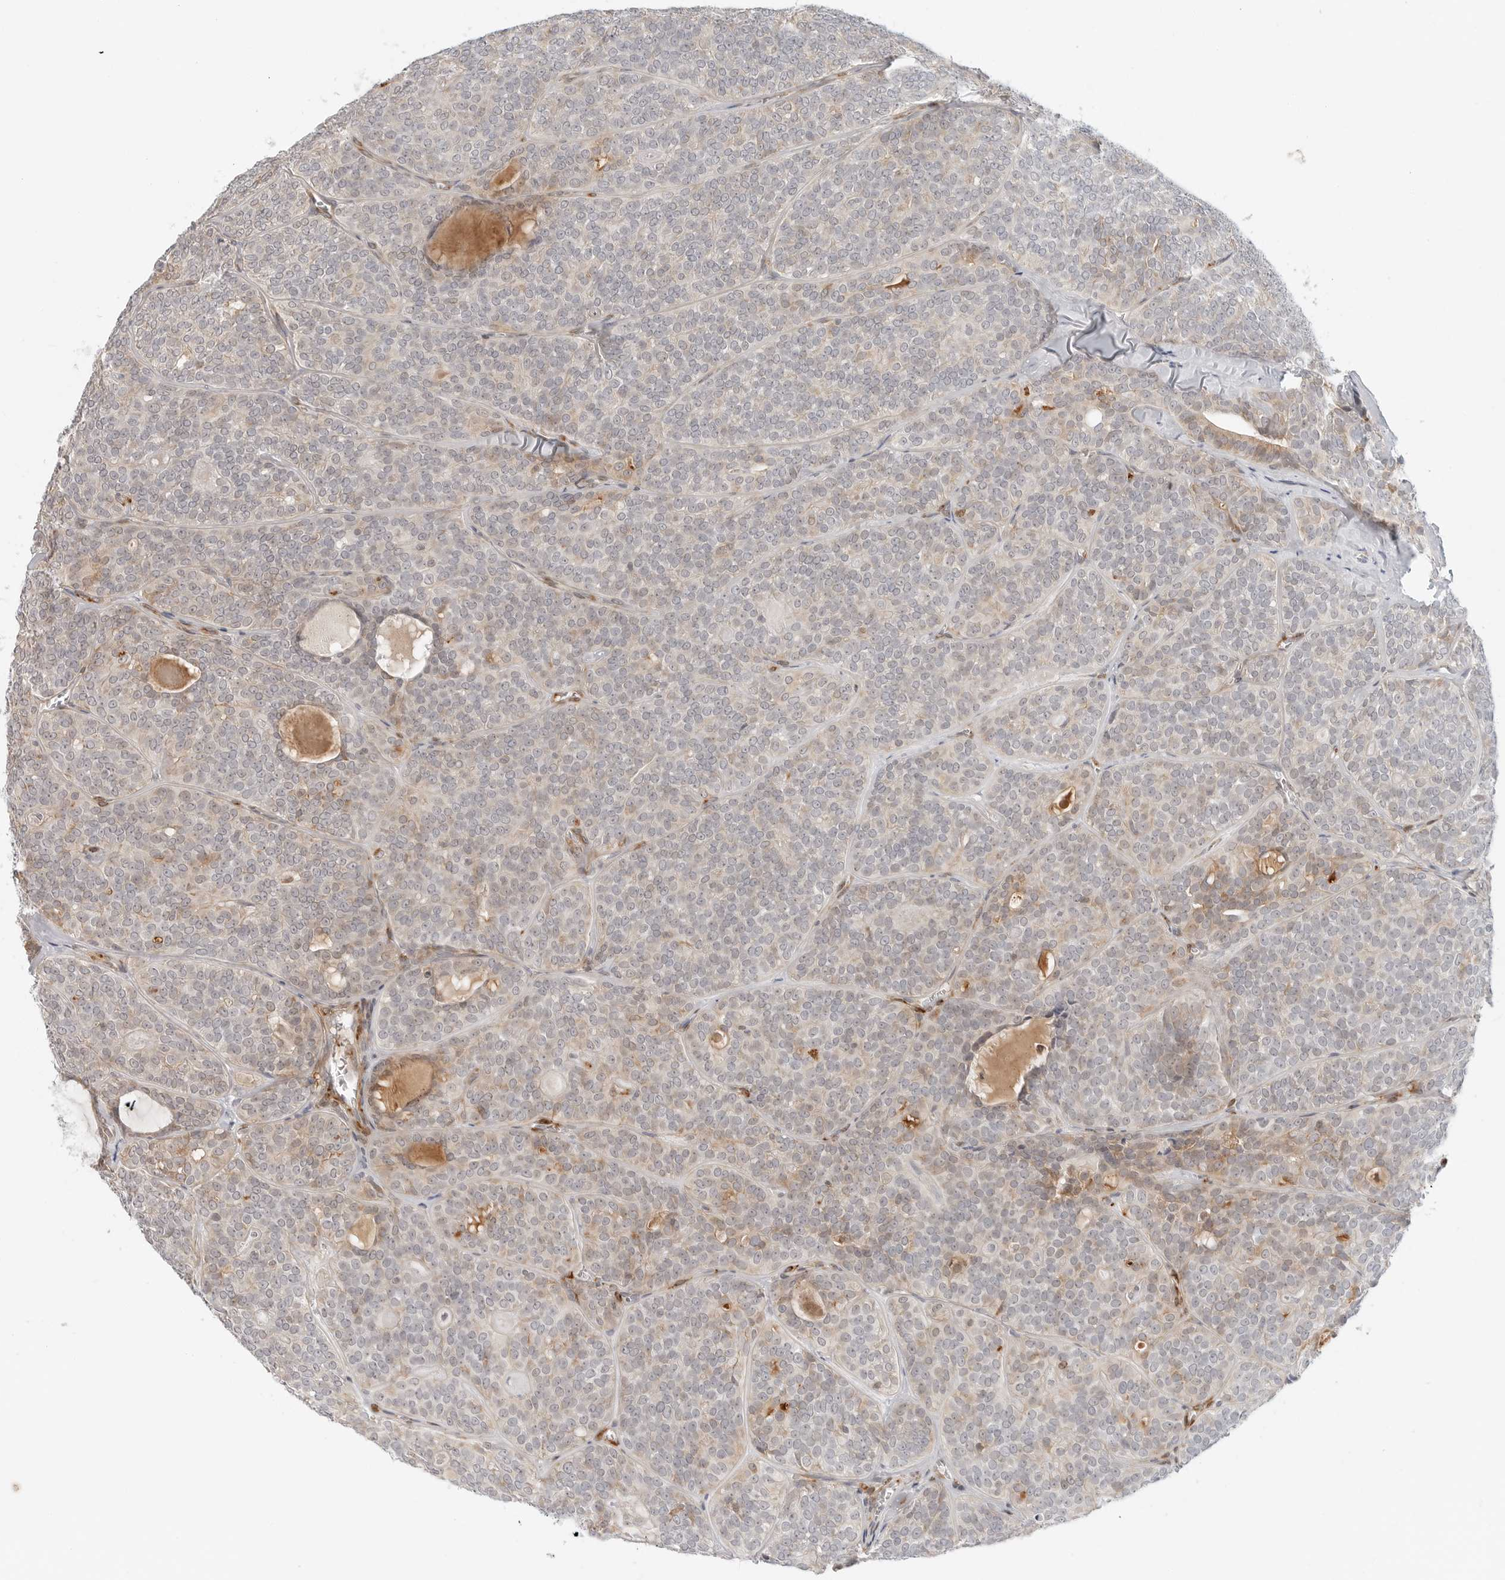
{"staining": {"intensity": "weak", "quantity": "25%-75%", "location": "cytoplasmic/membranous"}, "tissue": "head and neck cancer", "cell_type": "Tumor cells", "image_type": "cancer", "snomed": [{"axis": "morphology", "description": "Adenocarcinoma, NOS"}, {"axis": "topography", "description": "Head-Neck"}], "caption": "A high-resolution histopathology image shows IHC staining of adenocarcinoma (head and neck), which demonstrates weak cytoplasmic/membranous staining in approximately 25%-75% of tumor cells.", "gene": "C1QTNF1", "patient": {"sex": "male", "age": 66}}